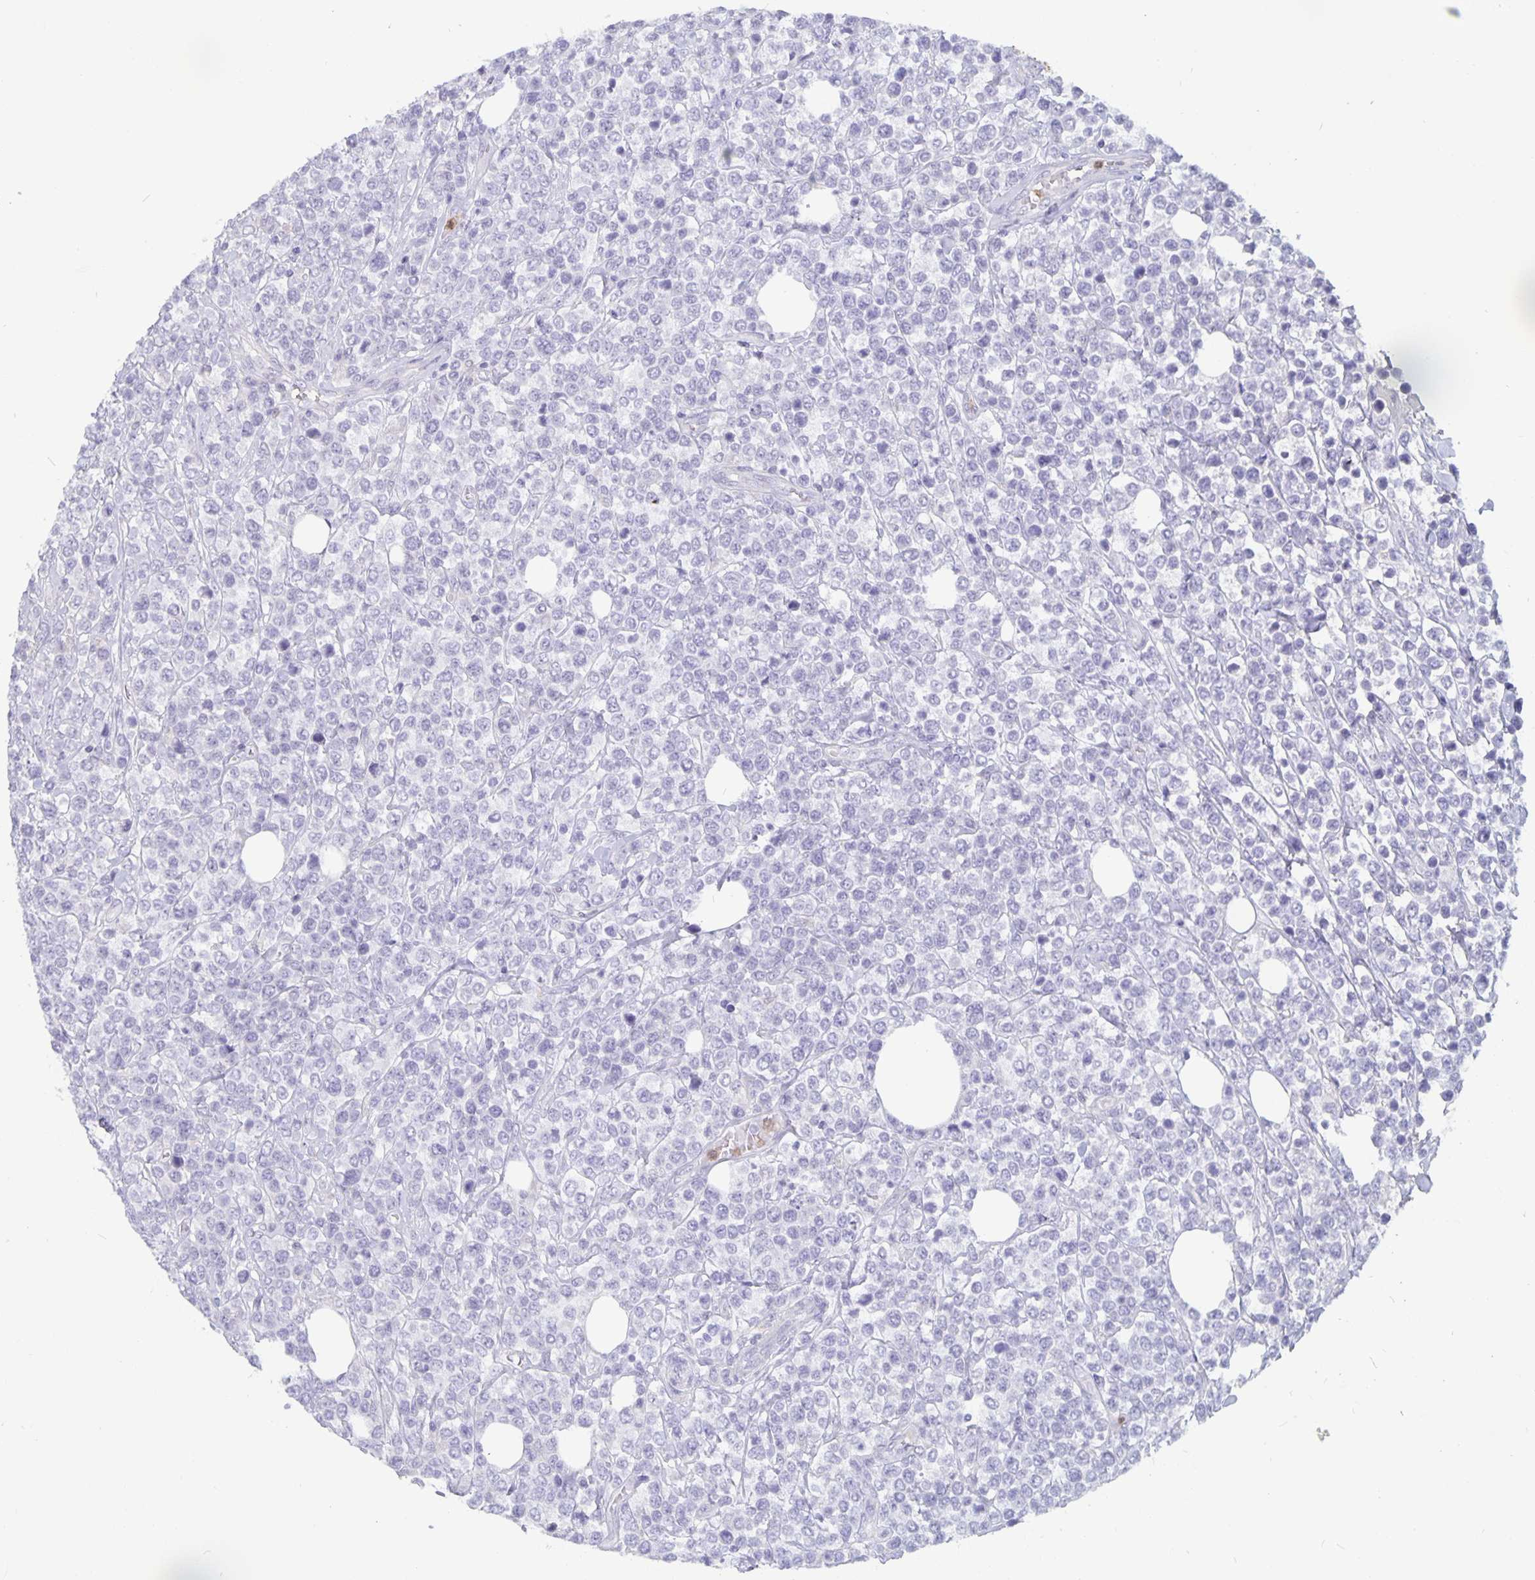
{"staining": {"intensity": "negative", "quantity": "none", "location": "none"}, "tissue": "lymphoma", "cell_type": "Tumor cells", "image_type": "cancer", "snomed": [{"axis": "morphology", "description": "Malignant lymphoma, non-Hodgkin's type, High grade"}, {"axis": "topography", "description": "Soft tissue"}], "caption": "IHC of human lymphoma reveals no expression in tumor cells.", "gene": "PLCB3", "patient": {"sex": "female", "age": 56}}